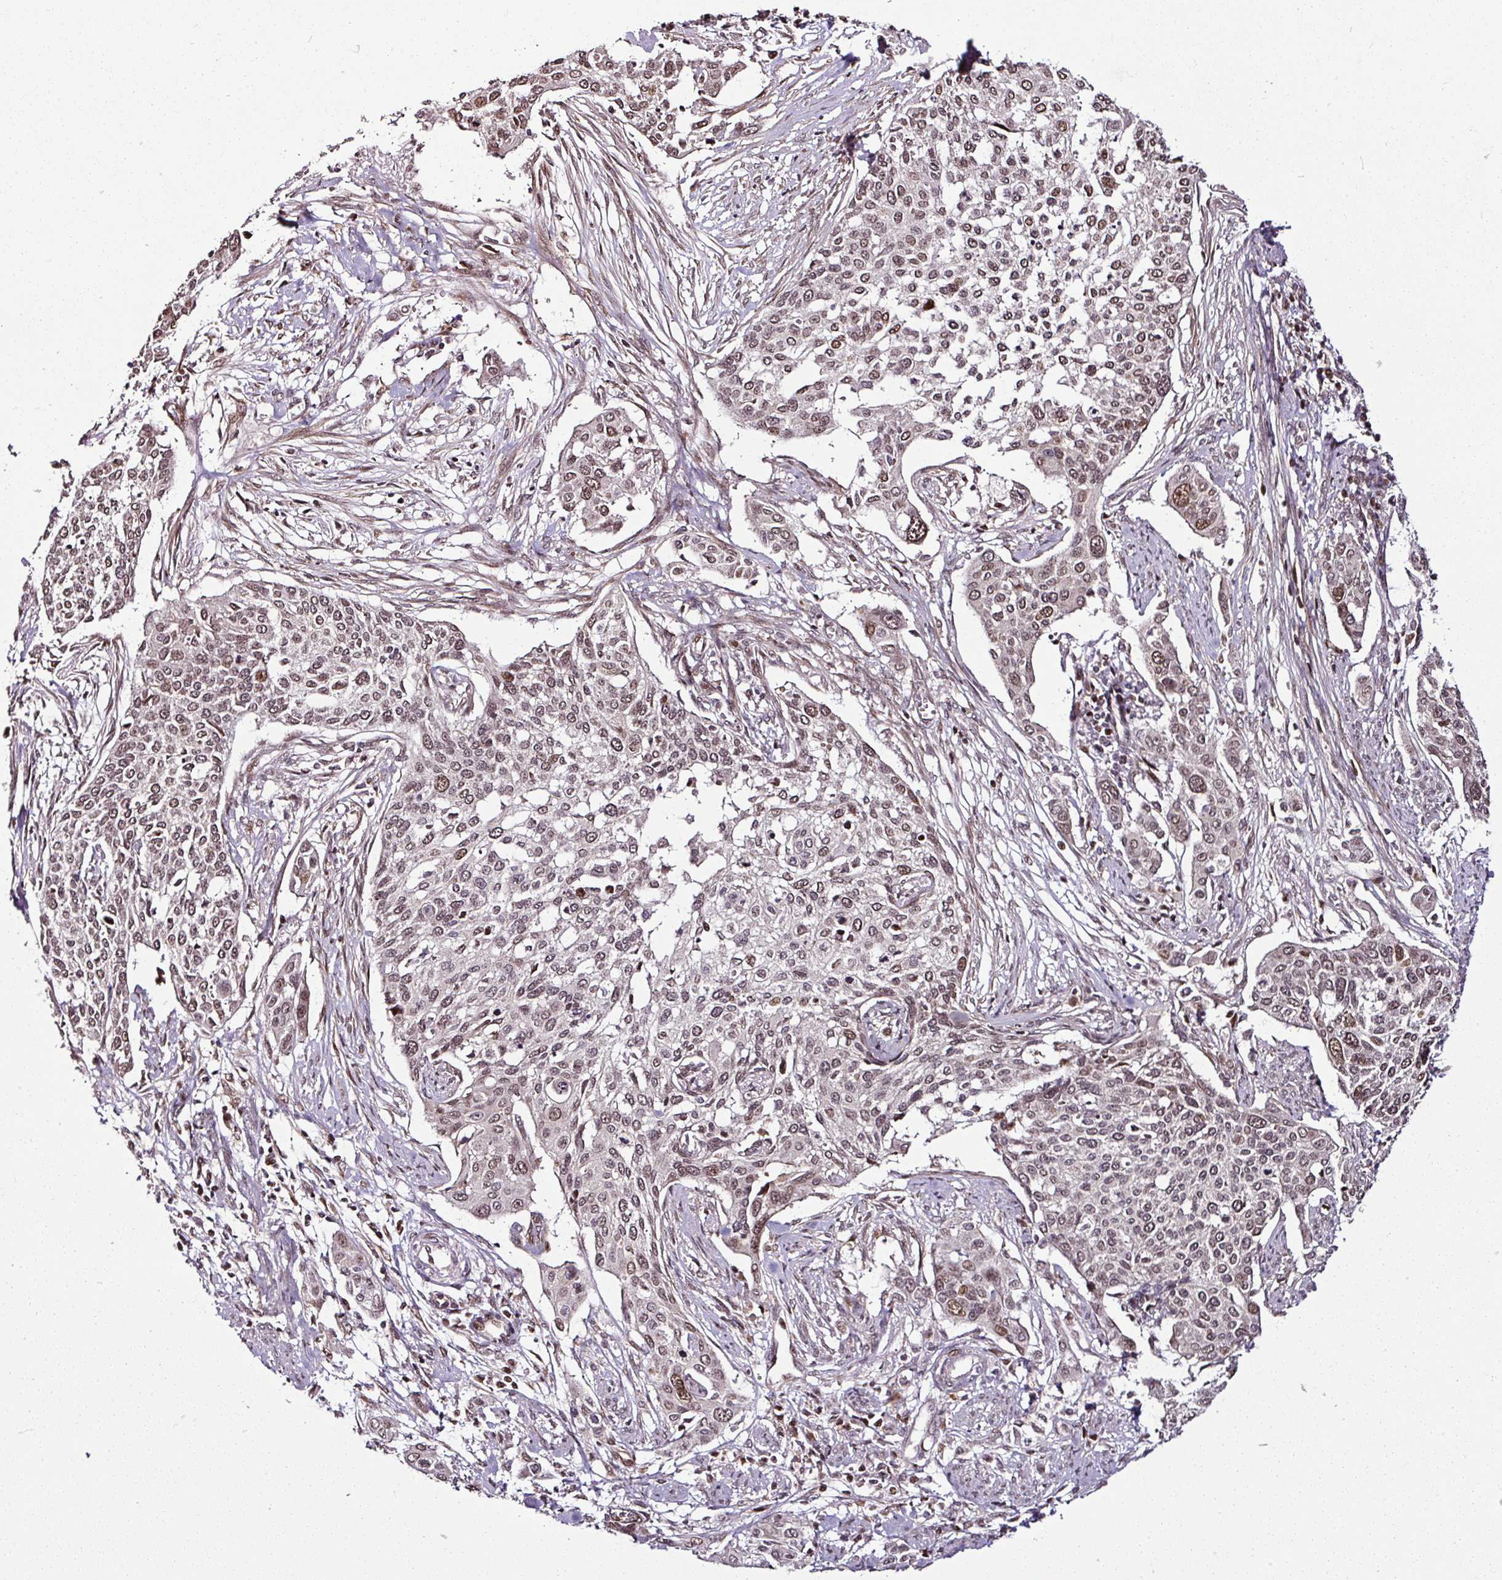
{"staining": {"intensity": "weak", "quantity": ">75%", "location": "nuclear"}, "tissue": "cervical cancer", "cell_type": "Tumor cells", "image_type": "cancer", "snomed": [{"axis": "morphology", "description": "Squamous cell carcinoma, NOS"}, {"axis": "topography", "description": "Cervix"}], "caption": "Squamous cell carcinoma (cervical) stained with a brown dye reveals weak nuclear positive staining in about >75% of tumor cells.", "gene": "COPRS", "patient": {"sex": "female", "age": 44}}